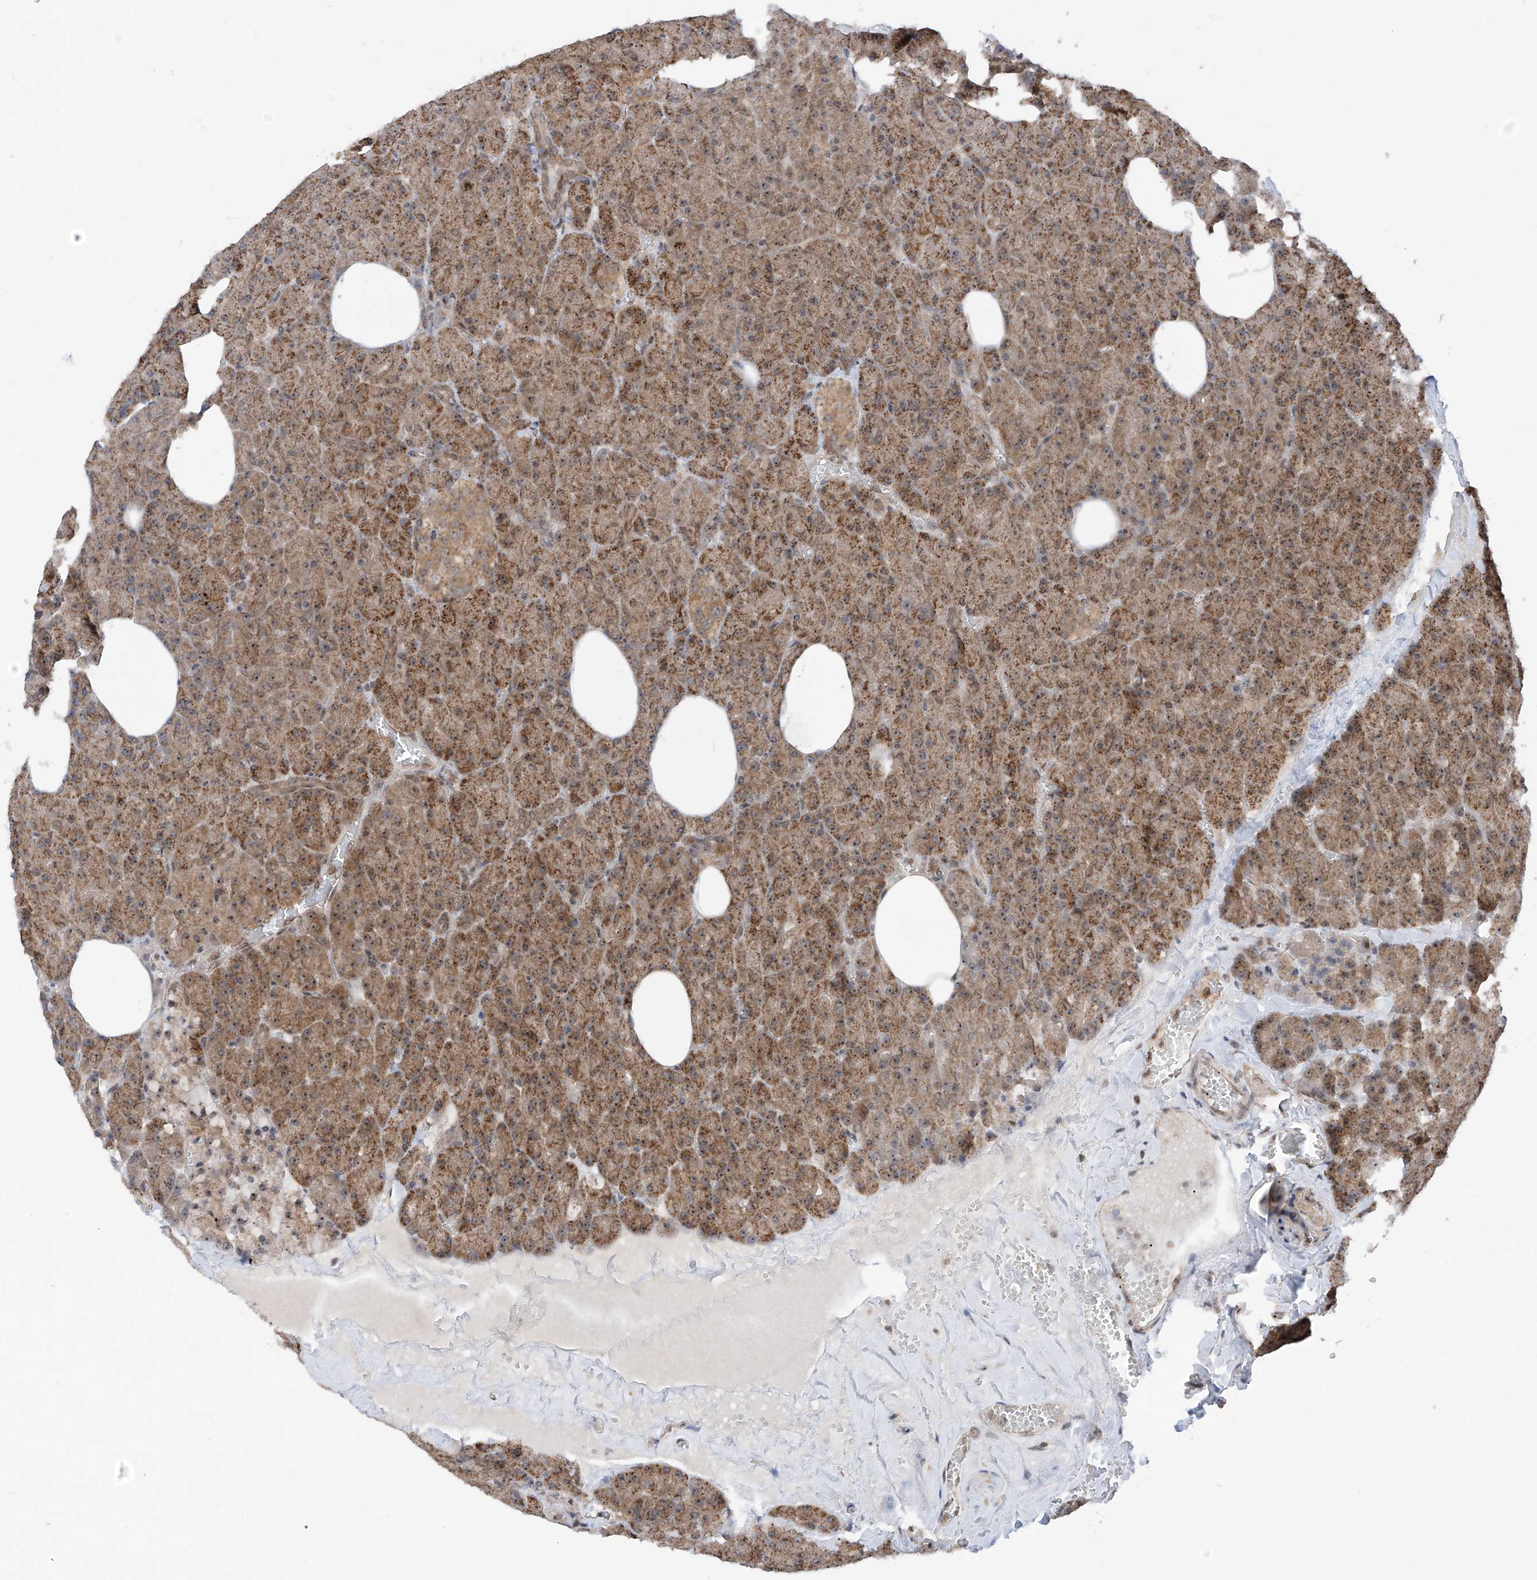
{"staining": {"intensity": "moderate", "quantity": ">75%", "location": "cytoplasmic/membranous,nuclear"}, "tissue": "pancreas", "cell_type": "Exocrine glandular cells", "image_type": "normal", "snomed": [{"axis": "morphology", "description": "Normal tissue, NOS"}, {"axis": "morphology", "description": "Carcinoid, malignant, NOS"}, {"axis": "topography", "description": "Pancreas"}], "caption": "Immunohistochemistry histopathology image of normal human pancreas stained for a protein (brown), which exhibits medium levels of moderate cytoplasmic/membranous,nuclear staining in about >75% of exocrine glandular cells.", "gene": "C1orf131", "patient": {"sex": "female", "age": 35}}